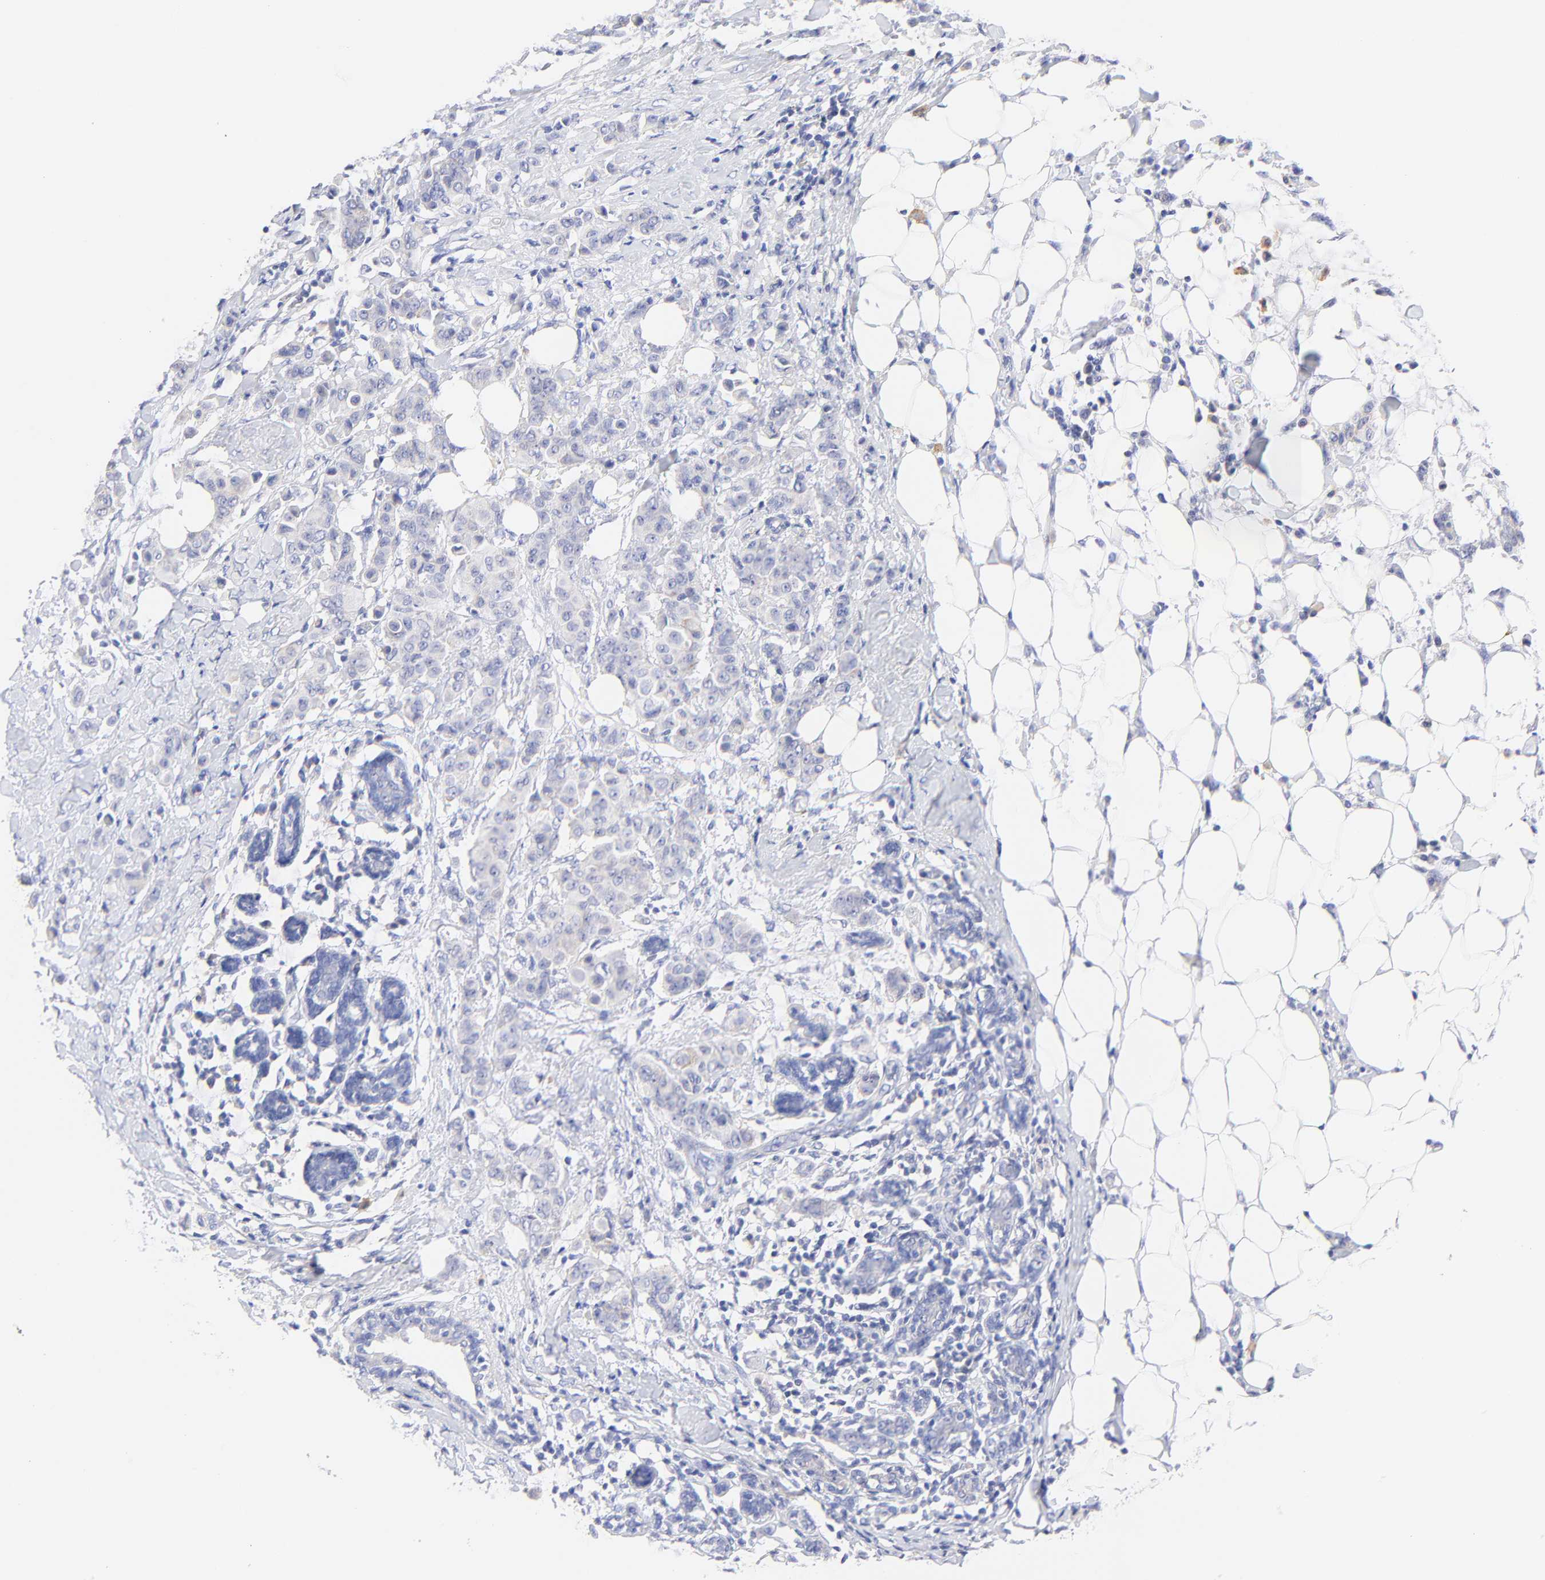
{"staining": {"intensity": "negative", "quantity": "none", "location": "none"}, "tissue": "breast cancer", "cell_type": "Tumor cells", "image_type": "cancer", "snomed": [{"axis": "morphology", "description": "Duct carcinoma"}, {"axis": "topography", "description": "Breast"}], "caption": "Immunohistochemical staining of breast intraductal carcinoma reveals no significant positivity in tumor cells. The staining was performed using DAB (3,3'-diaminobenzidine) to visualize the protein expression in brown, while the nuclei were stained in blue with hematoxylin (Magnification: 20x).", "gene": "EBP", "patient": {"sex": "female", "age": 40}}